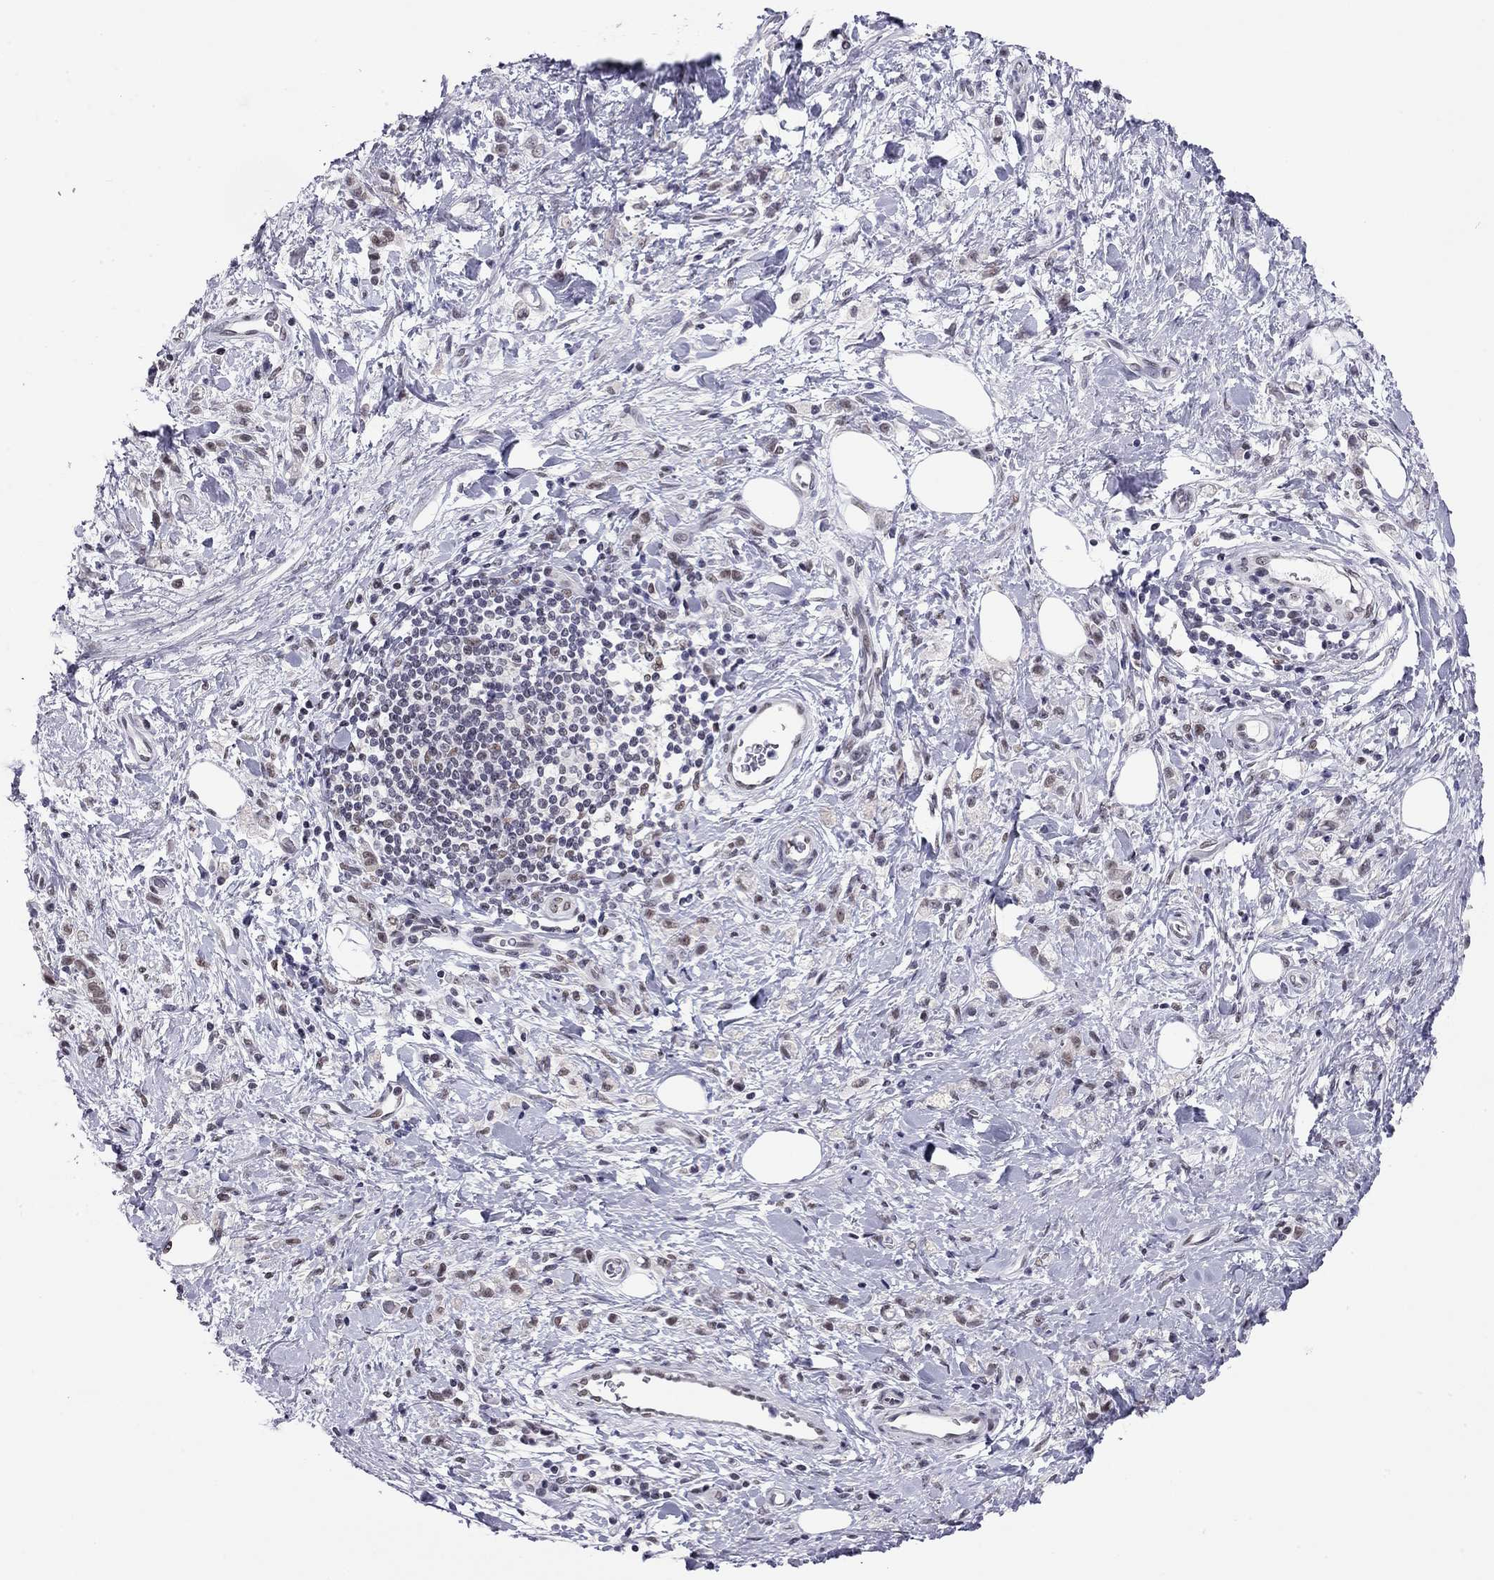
{"staining": {"intensity": "weak", "quantity": "<25%", "location": "nuclear"}, "tissue": "stomach cancer", "cell_type": "Tumor cells", "image_type": "cancer", "snomed": [{"axis": "morphology", "description": "Adenocarcinoma, NOS"}, {"axis": "topography", "description": "Stomach"}], "caption": "An image of human stomach cancer (adenocarcinoma) is negative for staining in tumor cells. (DAB IHC with hematoxylin counter stain).", "gene": "DOT1L", "patient": {"sex": "male", "age": 77}}